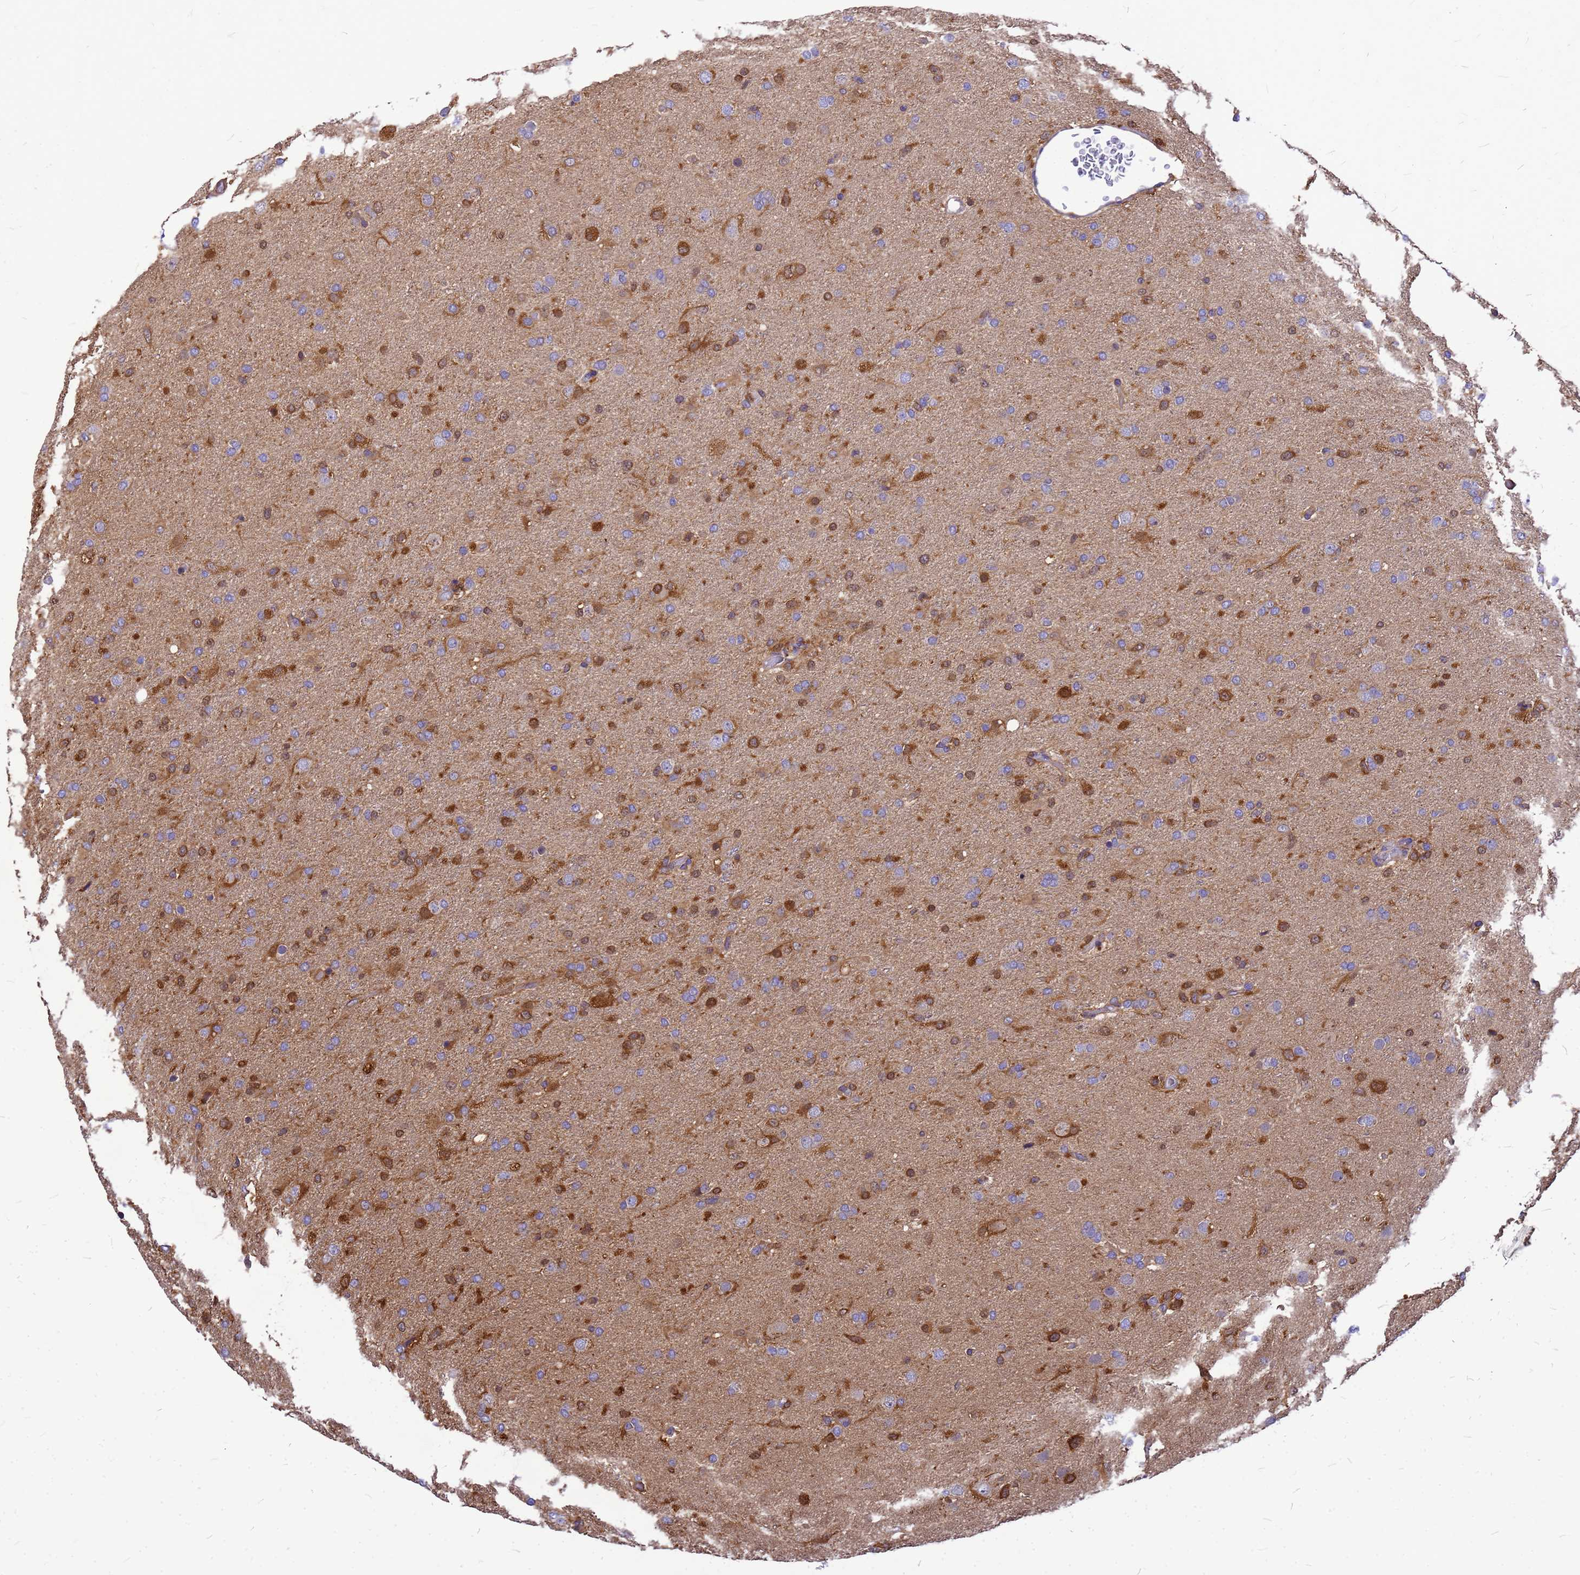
{"staining": {"intensity": "moderate", "quantity": "25%-75%", "location": "cytoplasmic/membranous"}, "tissue": "glioma", "cell_type": "Tumor cells", "image_type": "cancer", "snomed": [{"axis": "morphology", "description": "Glioma, malignant, Low grade"}, {"axis": "topography", "description": "Brain"}], "caption": "This image shows IHC staining of human malignant low-grade glioma, with medium moderate cytoplasmic/membranous staining in approximately 25%-75% of tumor cells.", "gene": "GID4", "patient": {"sex": "male", "age": 65}}